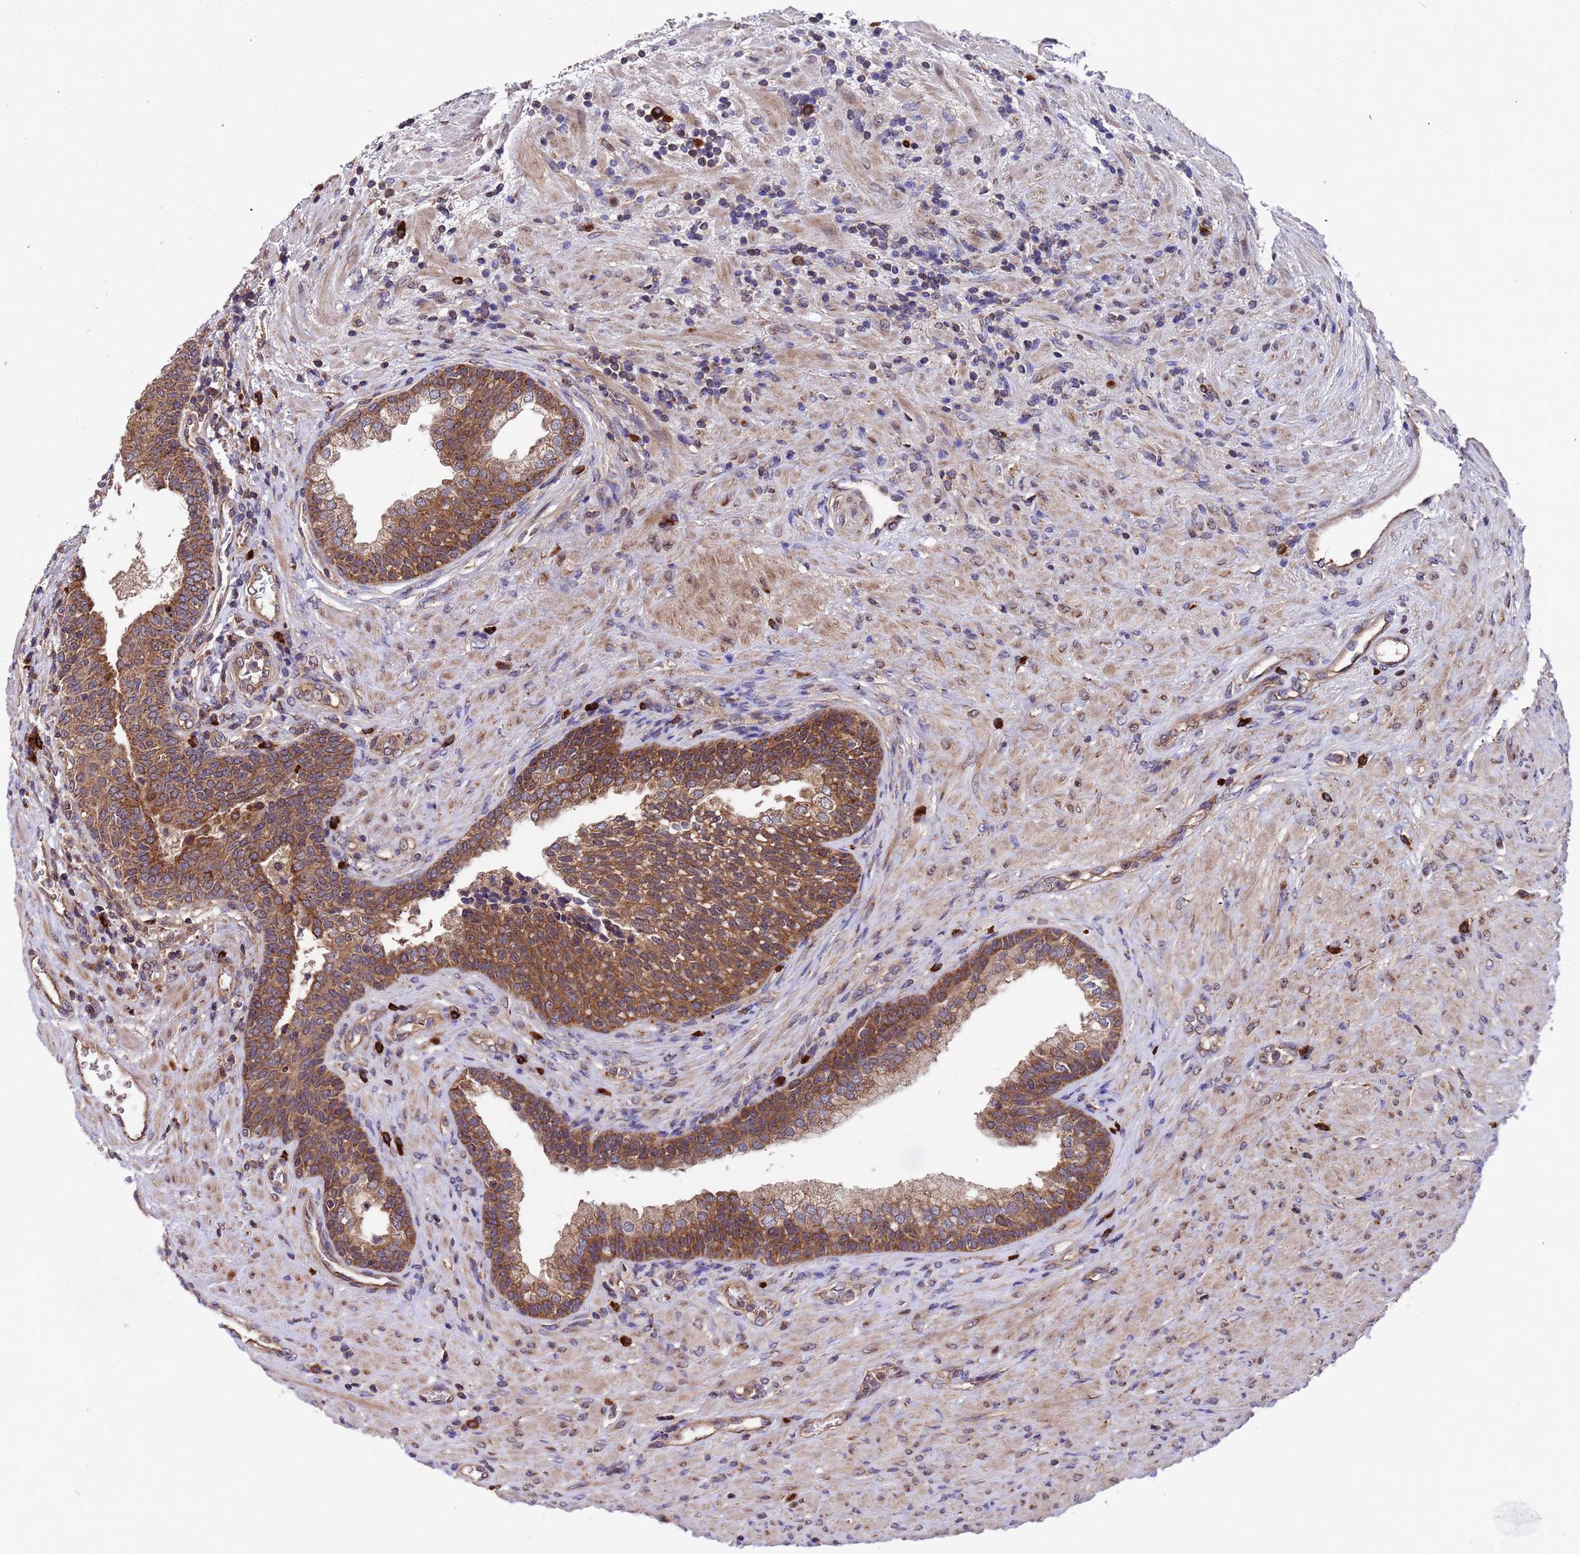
{"staining": {"intensity": "strong", "quantity": ">75%", "location": "cytoplasmic/membranous"}, "tissue": "prostate", "cell_type": "Glandular cells", "image_type": "normal", "snomed": [{"axis": "morphology", "description": "Normal tissue, NOS"}, {"axis": "topography", "description": "Prostate"}], "caption": "There is high levels of strong cytoplasmic/membranous staining in glandular cells of unremarkable prostate, as demonstrated by immunohistochemical staining (brown color).", "gene": "TSR3", "patient": {"sex": "male", "age": 76}}